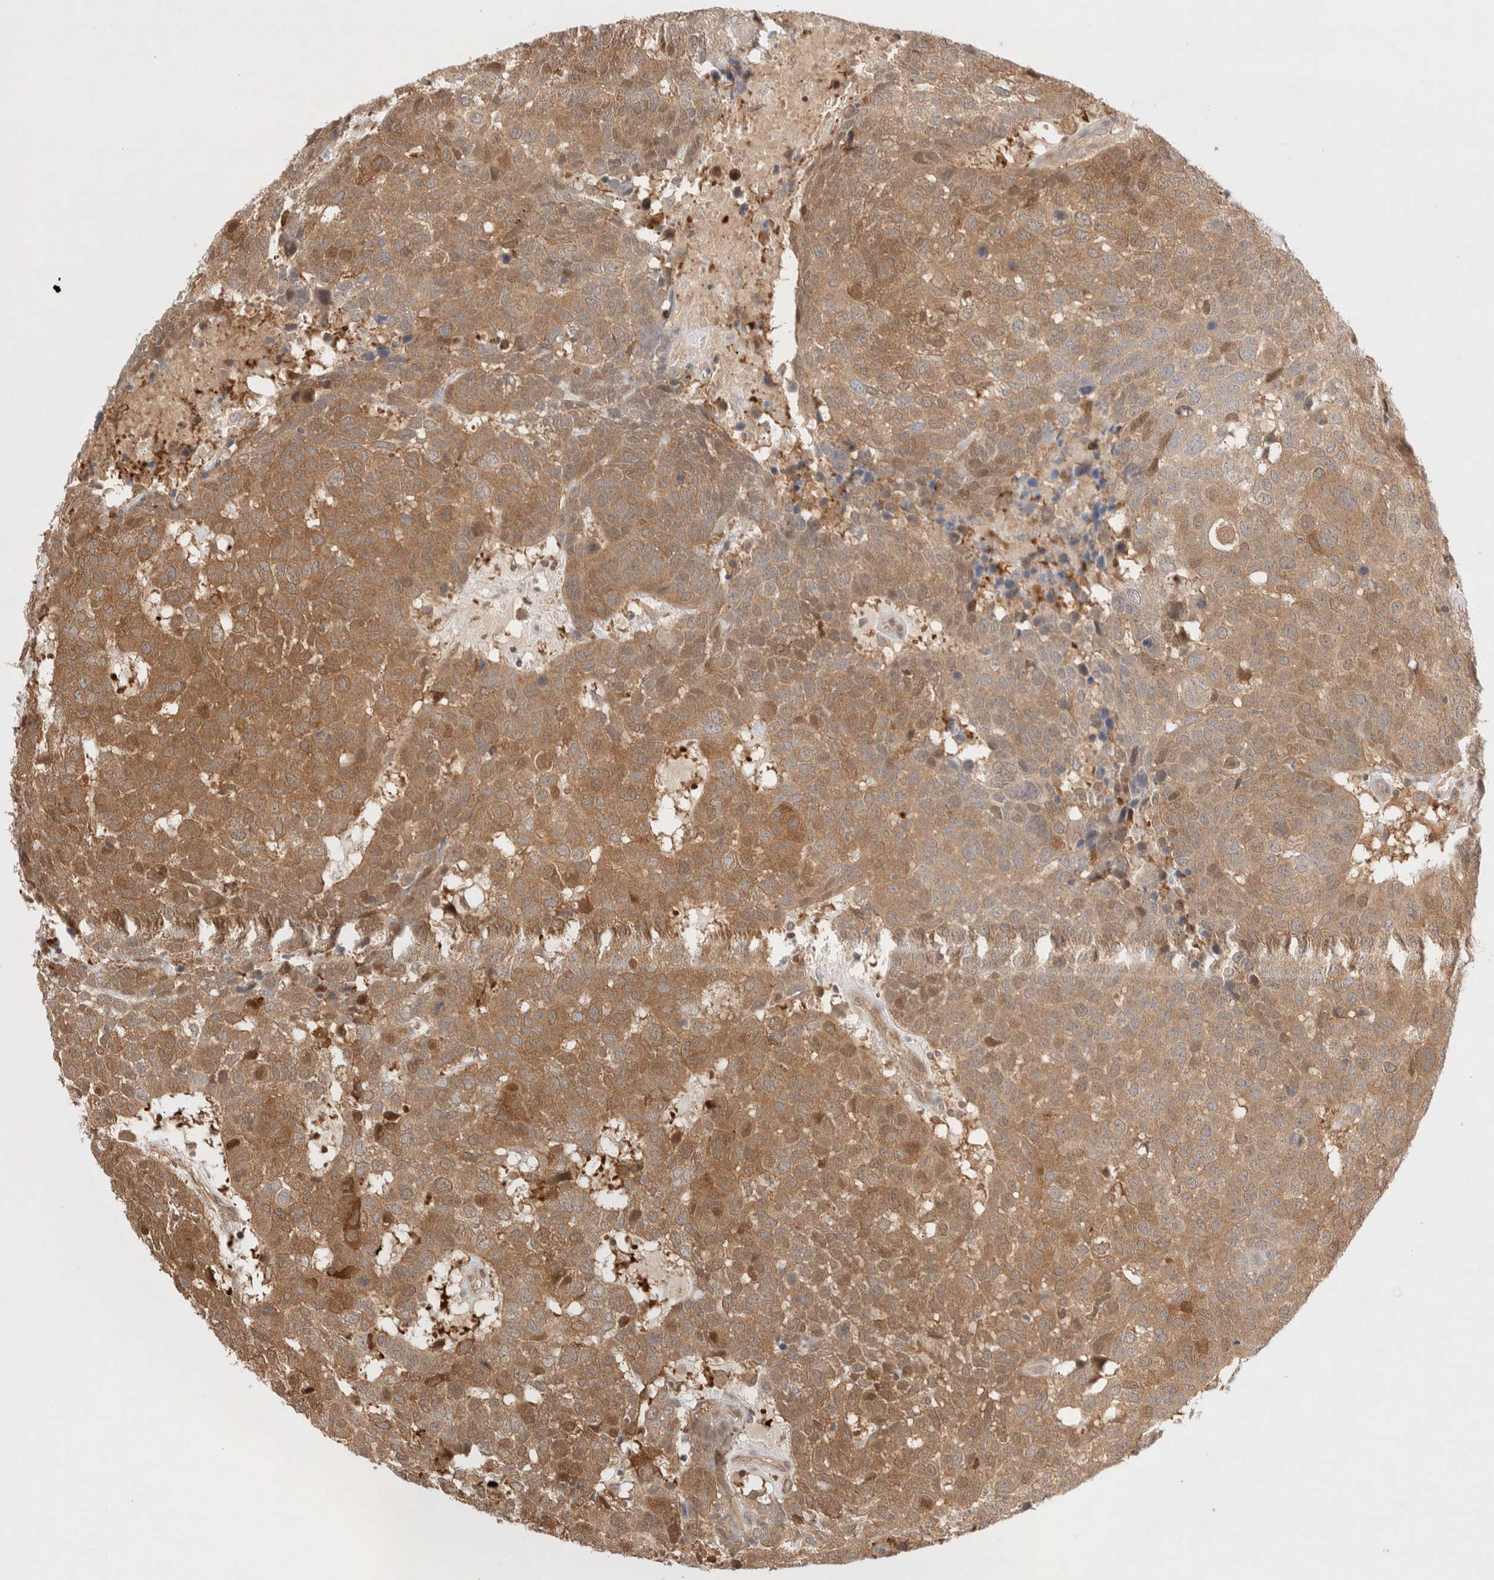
{"staining": {"intensity": "moderate", "quantity": ">75%", "location": "cytoplasmic/membranous,nuclear"}, "tissue": "head and neck cancer", "cell_type": "Tumor cells", "image_type": "cancer", "snomed": [{"axis": "morphology", "description": "Squamous cell carcinoma, NOS"}, {"axis": "topography", "description": "Head-Neck"}], "caption": "Immunohistochemistry histopathology image of head and neck cancer (squamous cell carcinoma) stained for a protein (brown), which shows medium levels of moderate cytoplasmic/membranous and nuclear positivity in approximately >75% of tumor cells.", "gene": "STARD10", "patient": {"sex": "male", "age": 66}}